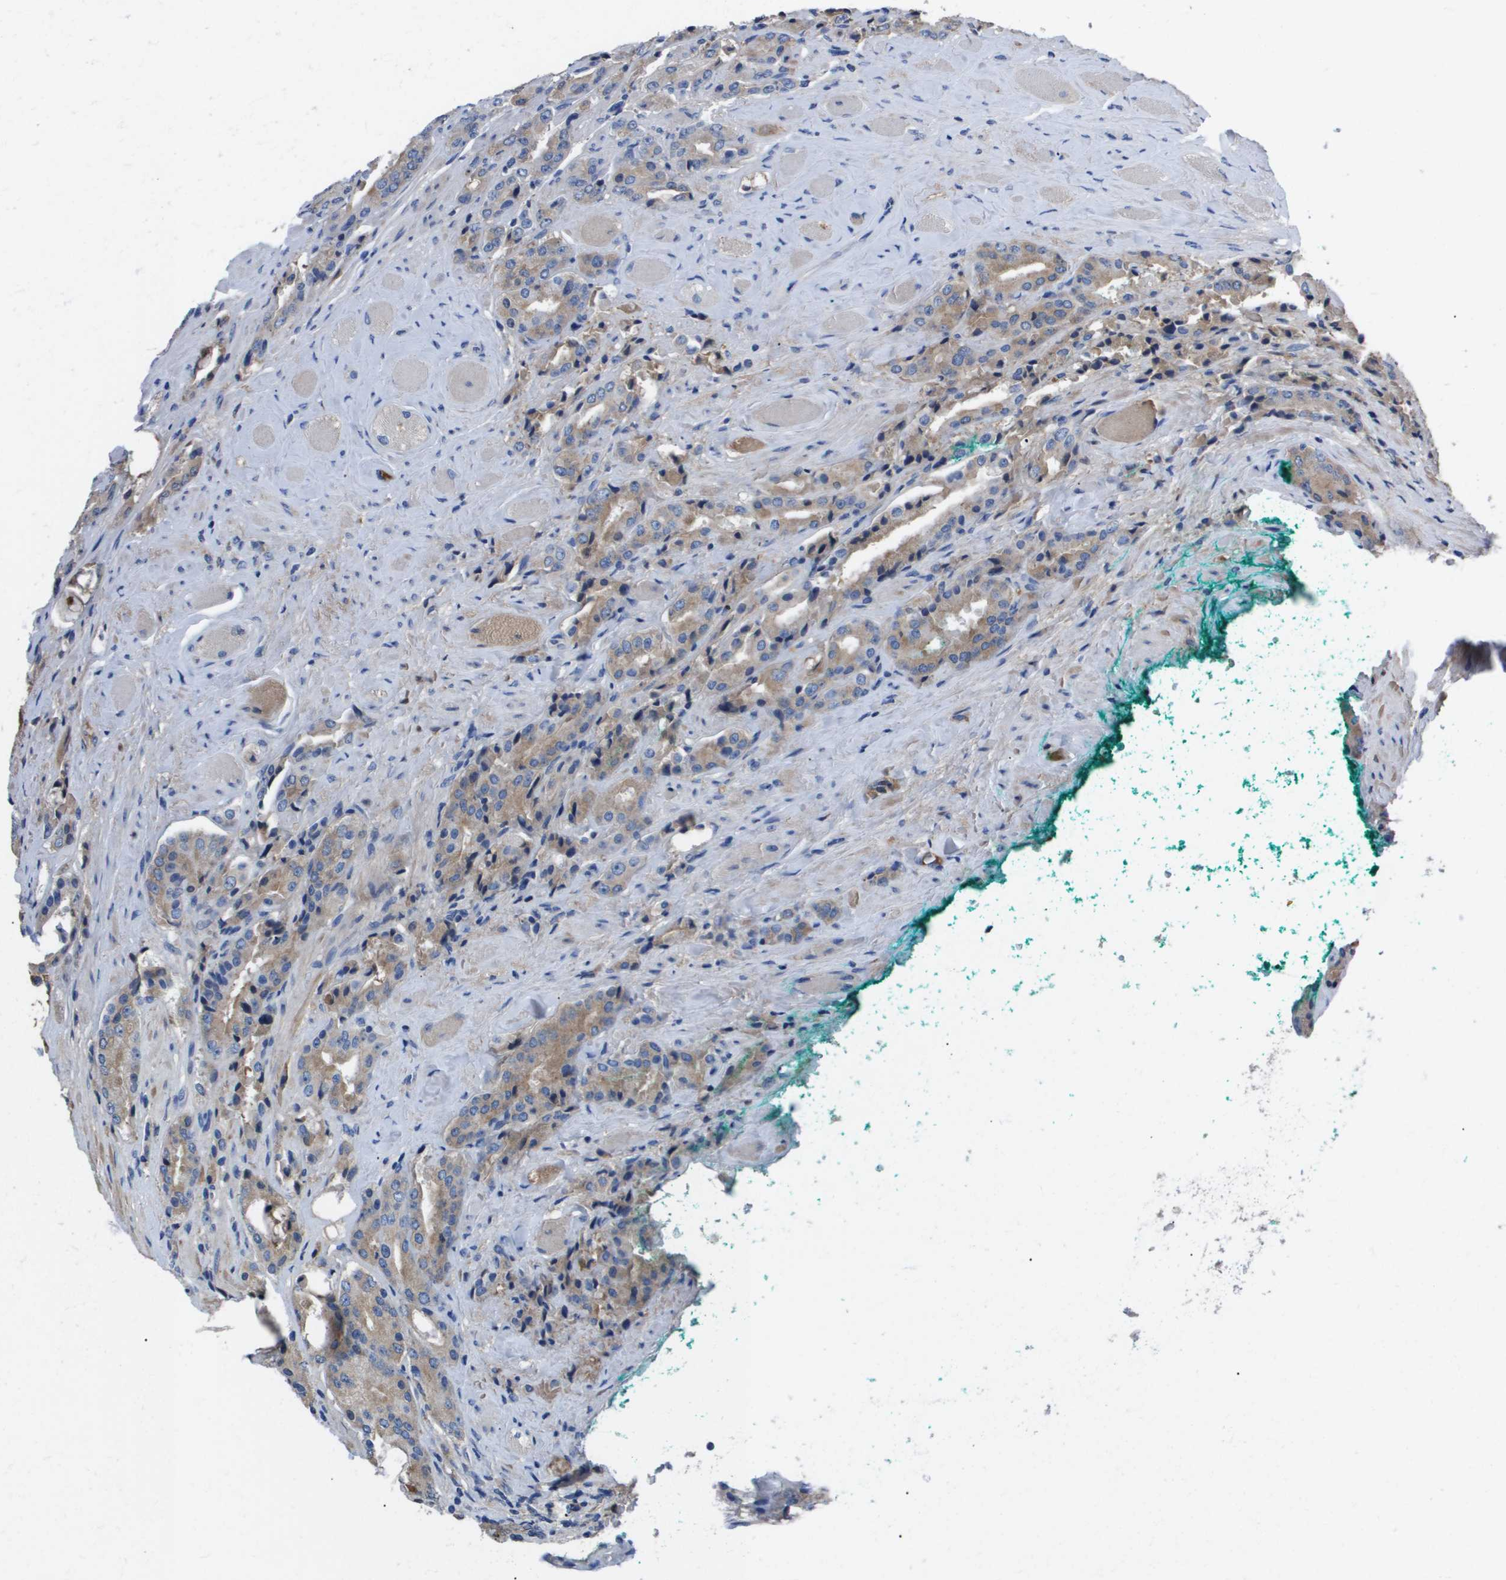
{"staining": {"intensity": "weak", "quantity": ">75%", "location": "cytoplasmic/membranous"}, "tissue": "prostate cancer", "cell_type": "Tumor cells", "image_type": "cancer", "snomed": [{"axis": "morphology", "description": "Adenocarcinoma, High grade"}, {"axis": "topography", "description": "Prostate"}], "caption": "The histopathology image reveals immunohistochemical staining of prostate cancer (high-grade adenocarcinoma). There is weak cytoplasmic/membranous staining is identified in about >75% of tumor cells.", "gene": "SERPINA6", "patient": {"sex": "male", "age": 71}}